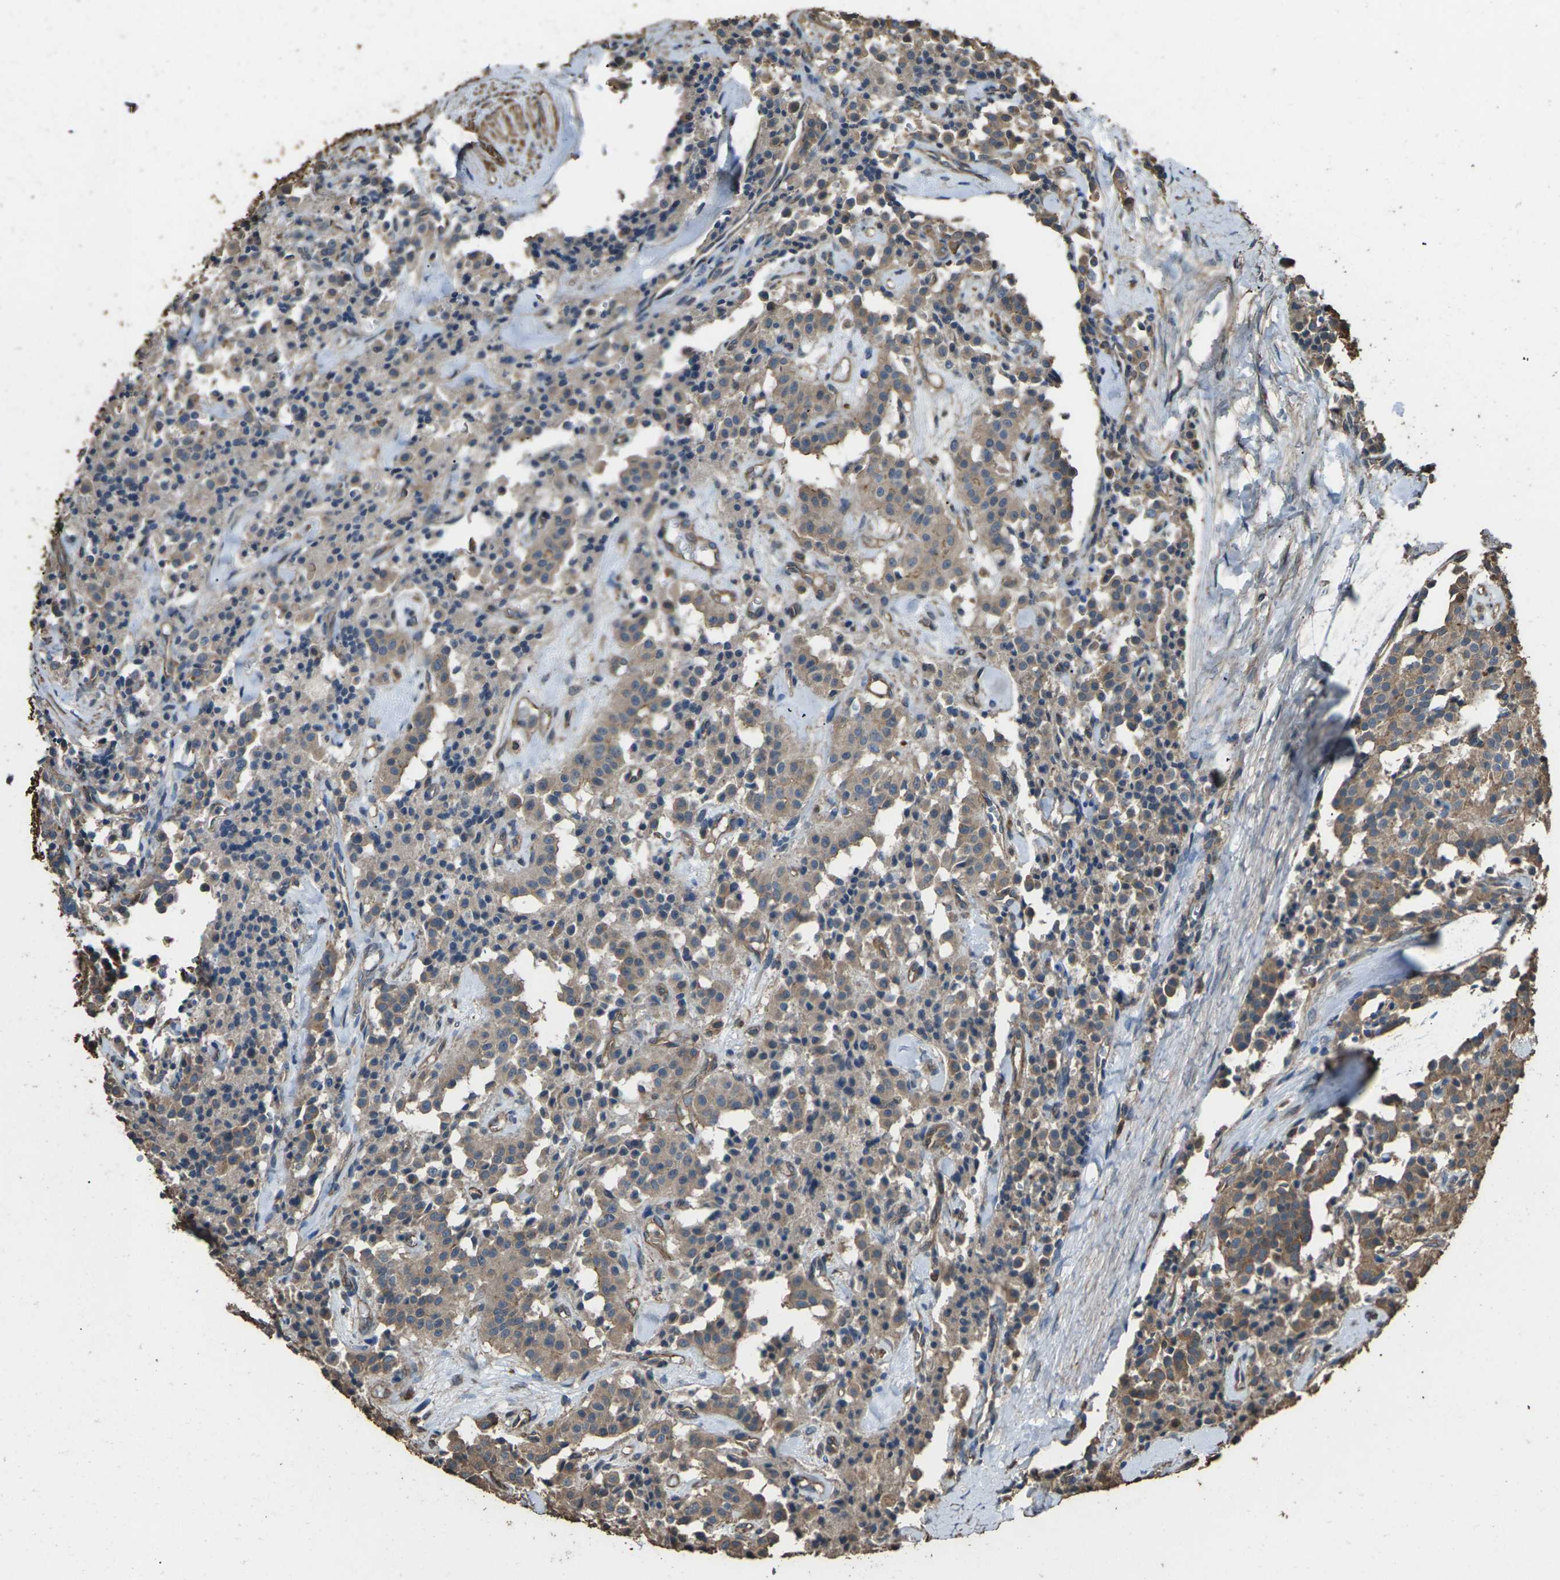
{"staining": {"intensity": "moderate", "quantity": ">75%", "location": "cytoplasmic/membranous"}, "tissue": "carcinoid", "cell_type": "Tumor cells", "image_type": "cancer", "snomed": [{"axis": "morphology", "description": "Carcinoid, malignant, NOS"}, {"axis": "topography", "description": "Lung"}], "caption": "Carcinoid (malignant) stained with DAB immunohistochemistry (IHC) displays medium levels of moderate cytoplasmic/membranous staining in approximately >75% of tumor cells.", "gene": "DHPS", "patient": {"sex": "male", "age": 30}}